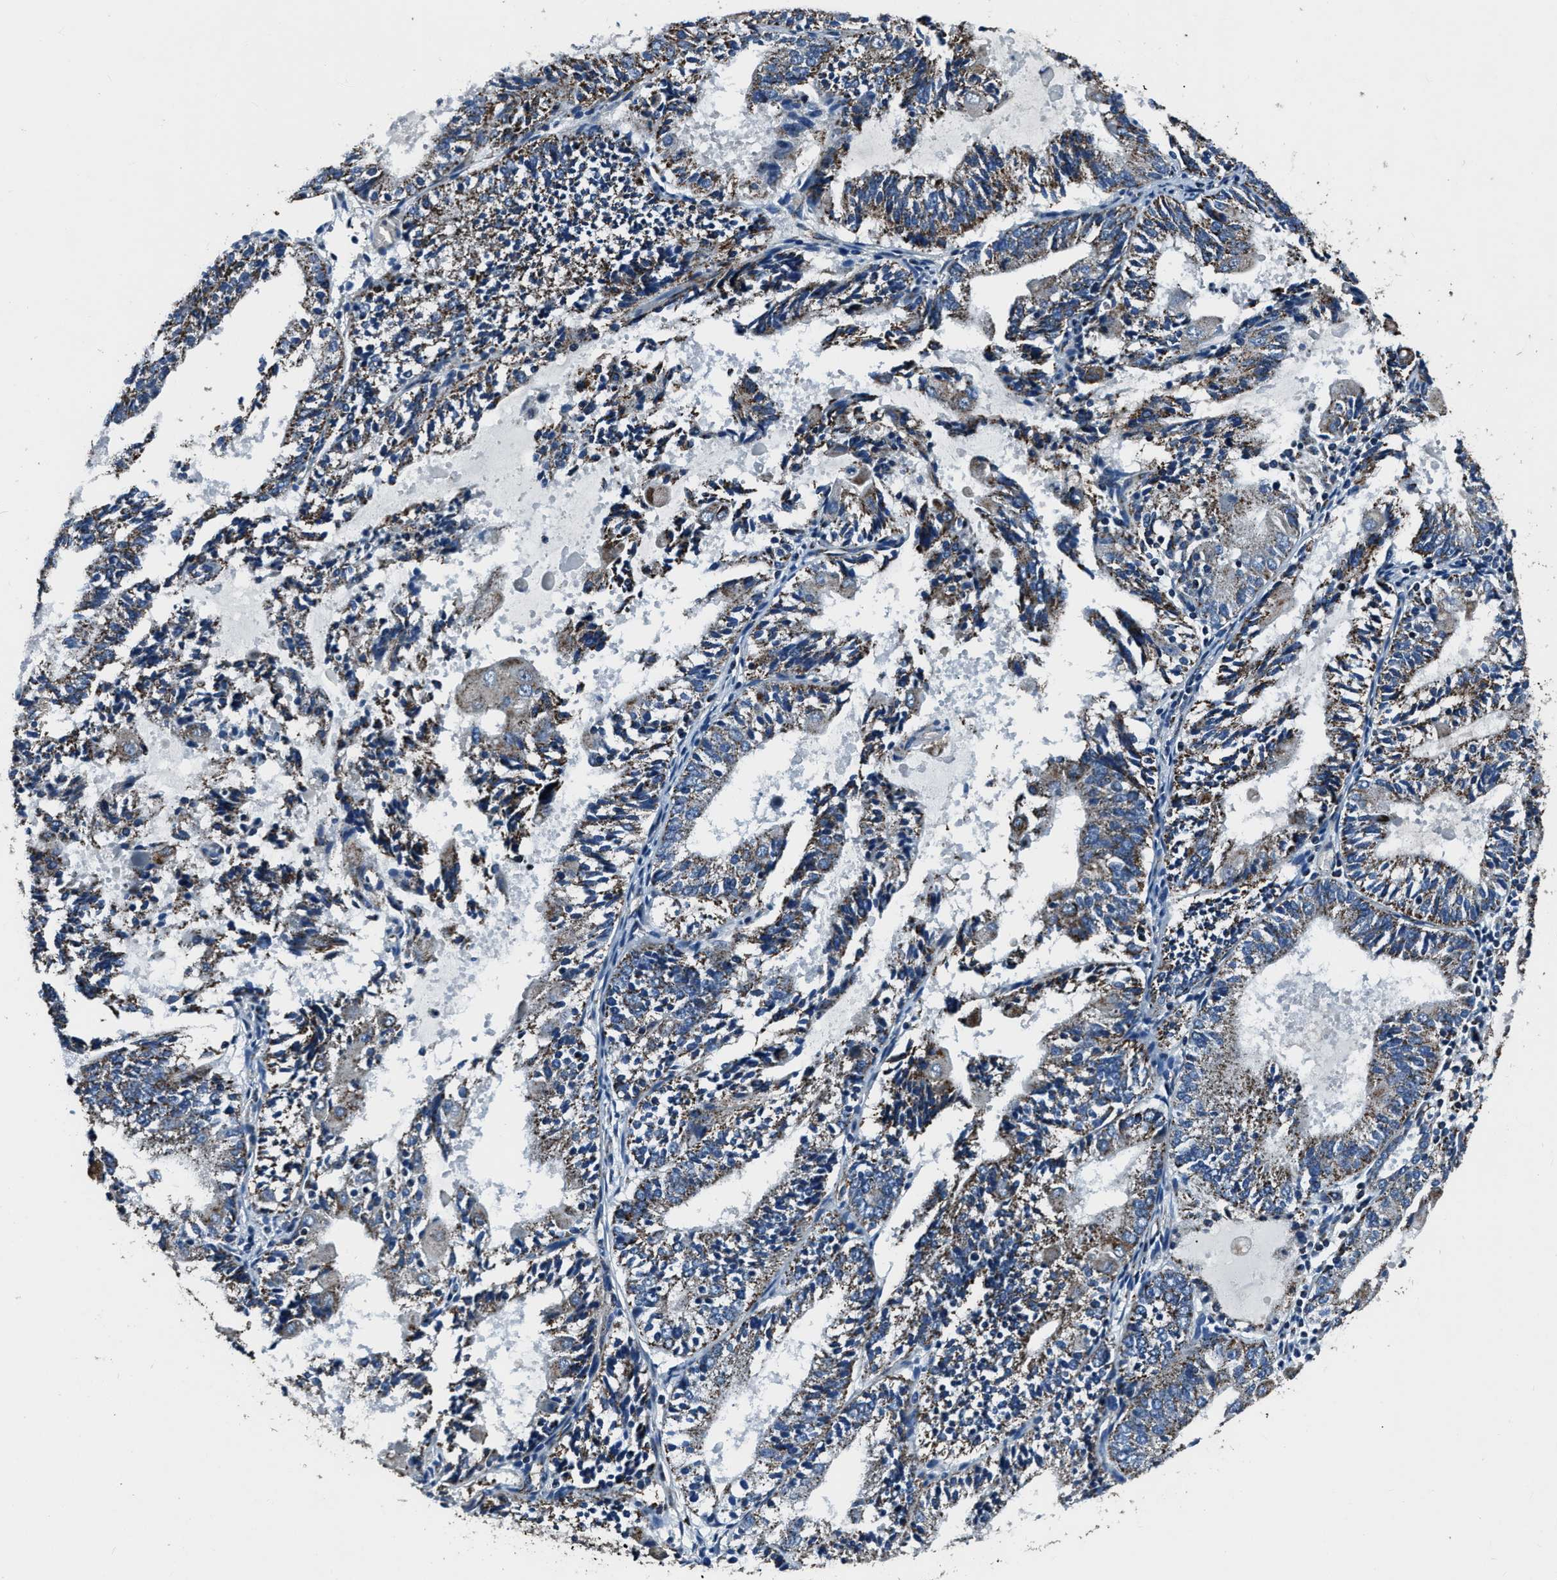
{"staining": {"intensity": "moderate", "quantity": ">75%", "location": "cytoplasmic/membranous"}, "tissue": "endometrial cancer", "cell_type": "Tumor cells", "image_type": "cancer", "snomed": [{"axis": "morphology", "description": "Adenocarcinoma, NOS"}, {"axis": "topography", "description": "Endometrium"}], "caption": "High-magnification brightfield microscopy of adenocarcinoma (endometrial) stained with DAB (3,3'-diaminobenzidine) (brown) and counterstained with hematoxylin (blue). tumor cells exhibit moderate cytoplasmic/membranous expression is present in approximately>75% of cells.", "gene": "OGDH", "patient": {"sex": "female", "age": 81}}